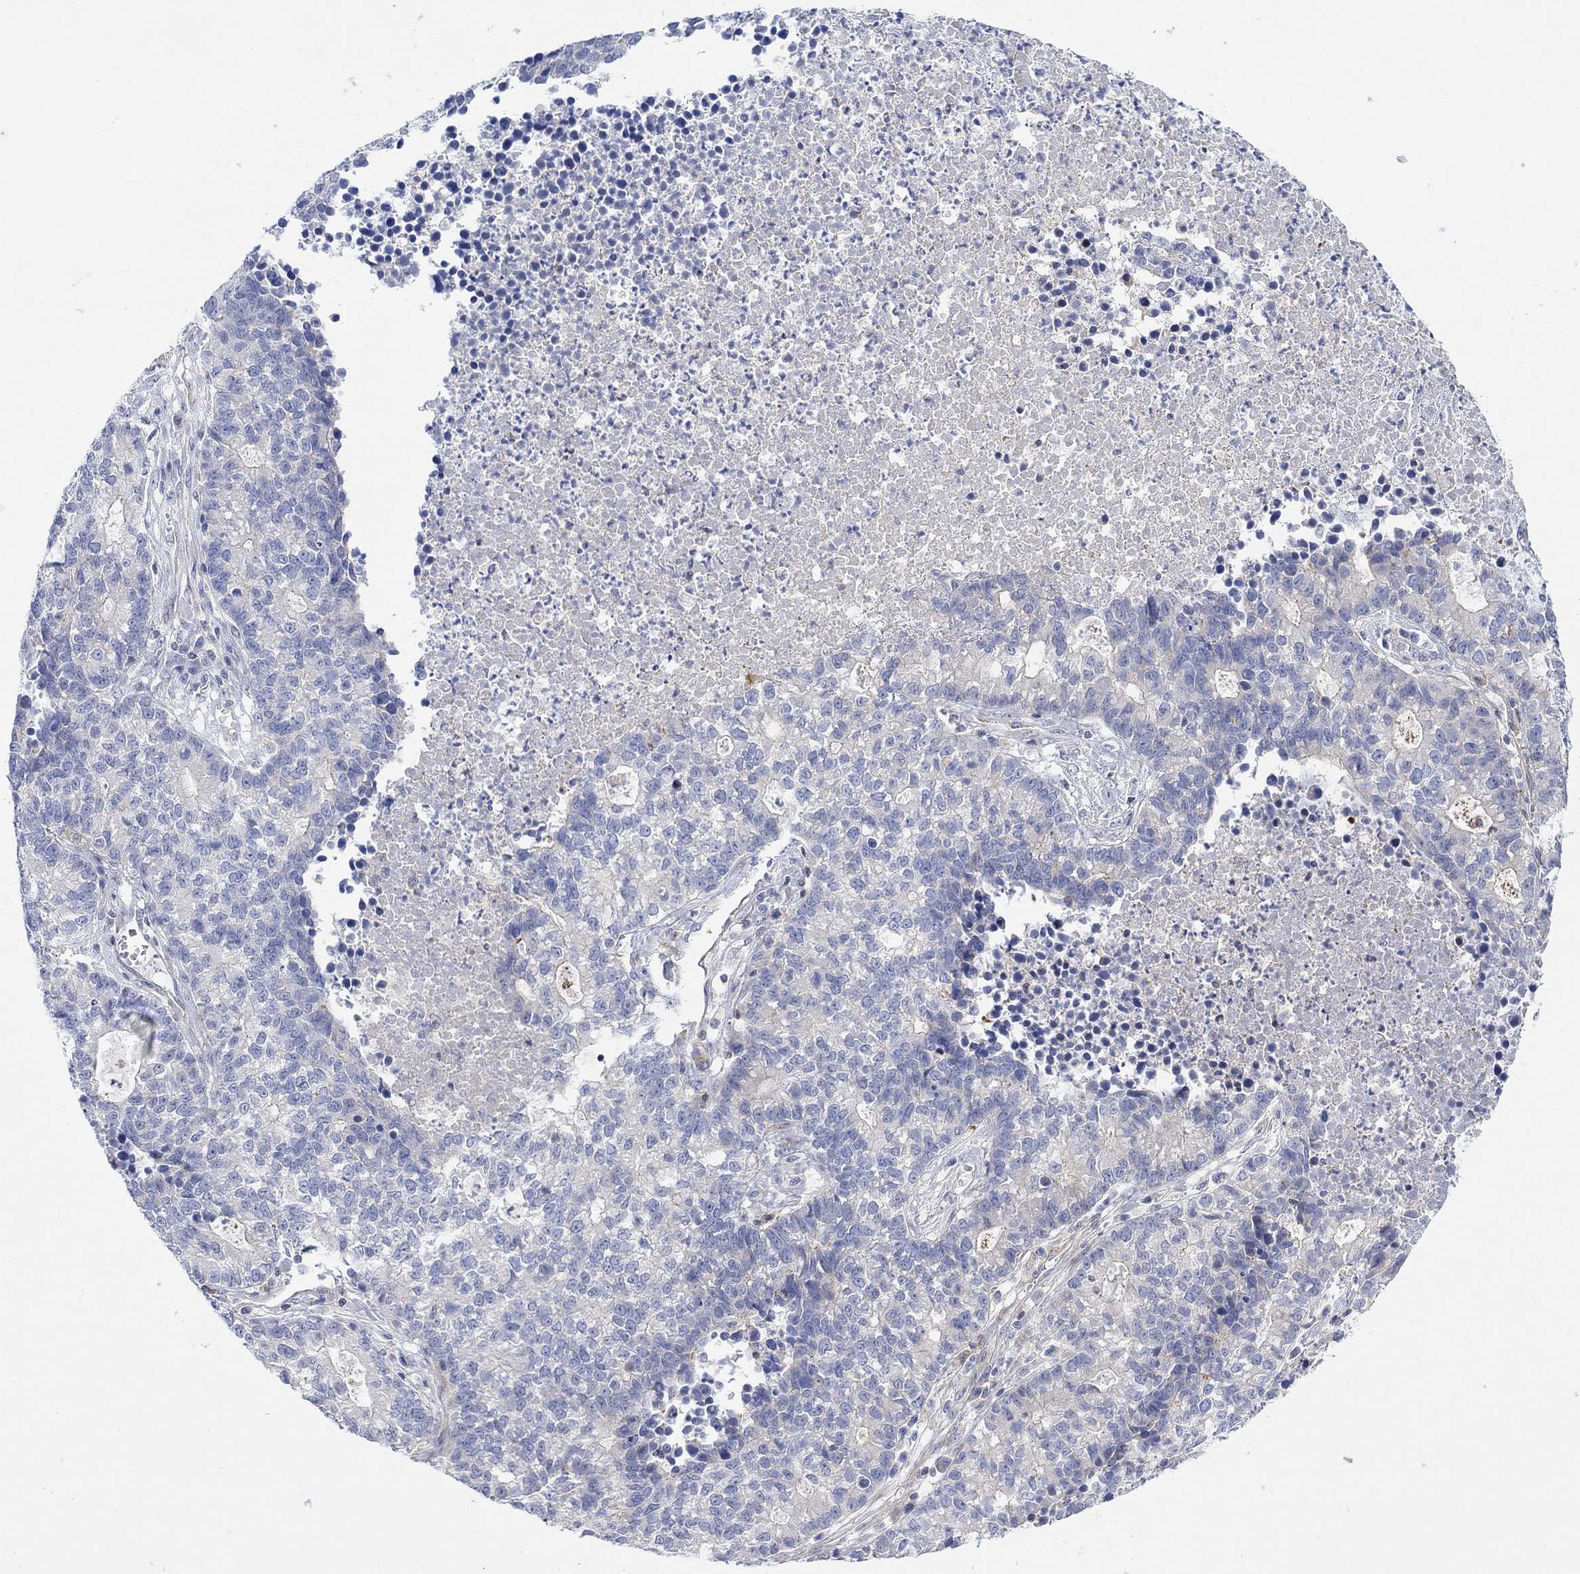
{"staining": {"intensity": "negative", "quantity": "none", "location": "none"}, "tissue": "lung cancer", "cell_type": "Tumor cells", "image_type": "cancer", "snomed": [{"axis": "morphology", "description": "Adenocarcinoma, NOS"}, {"axis": "topography", "description": "Lung"}], "caption": "There is no significant positivity in tumor cells of lung cancer.", "gene": "ARSK", "patient": {"sex": "male", "age": 57}}